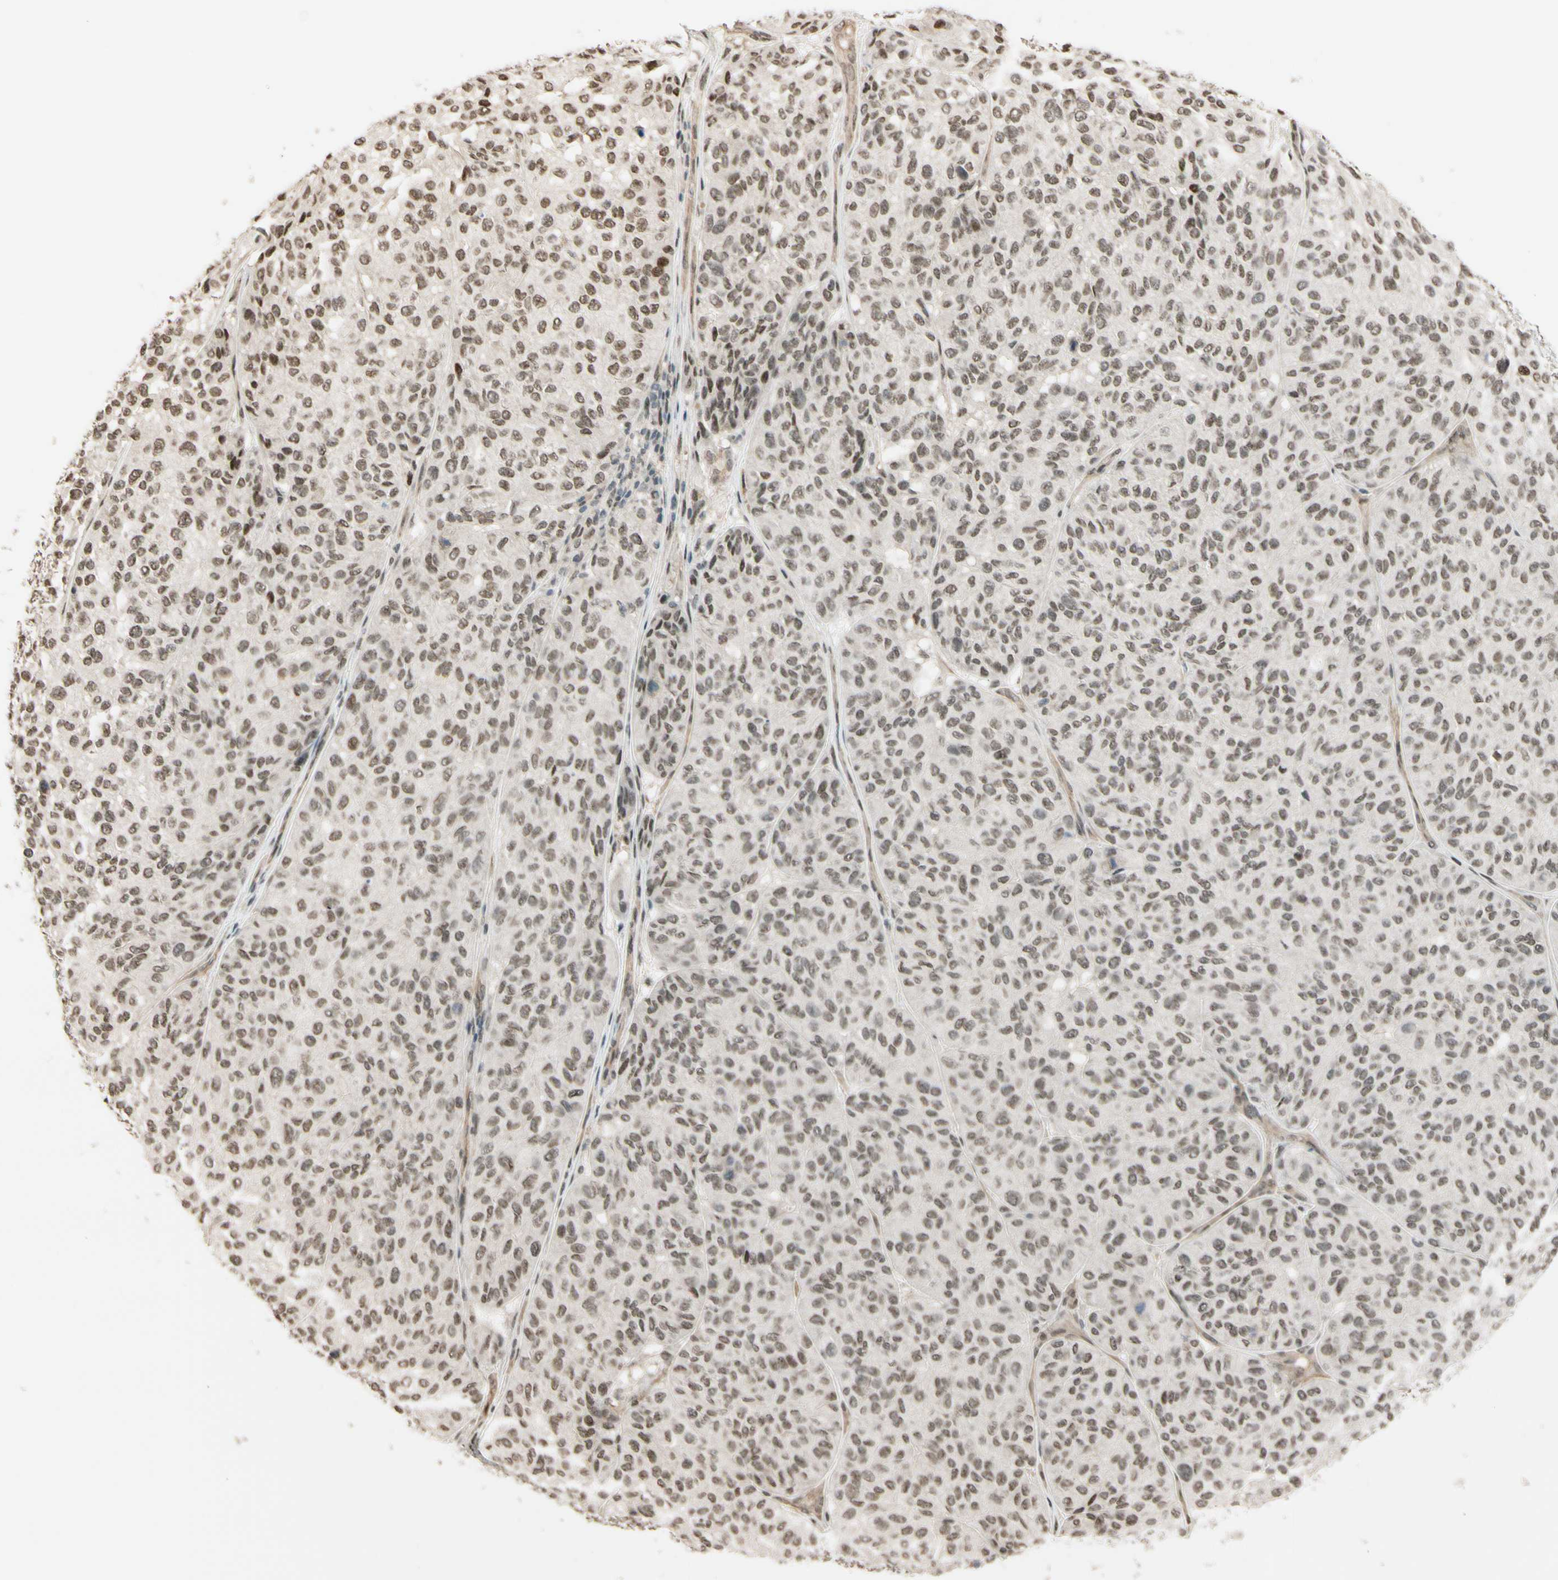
{"staining": {"intensity": "weak", "quantity": ">75%", "location": "nuclear"}, "tissue": "melanoma", "cell_type": "Tumor cells", "image_type": "cancer", "snomed": [{"axis": "morphology", "description": "Malignant melanoma, NOS"}, {"axis": "topography", "description": "Skin"}], "caption": "Tumor cells exhibit low levels of weak nuclear positivity in about >75% of cells in human melanoma.", "gene": "SUFU", "patient": {"sex": "female", "age": 46}}